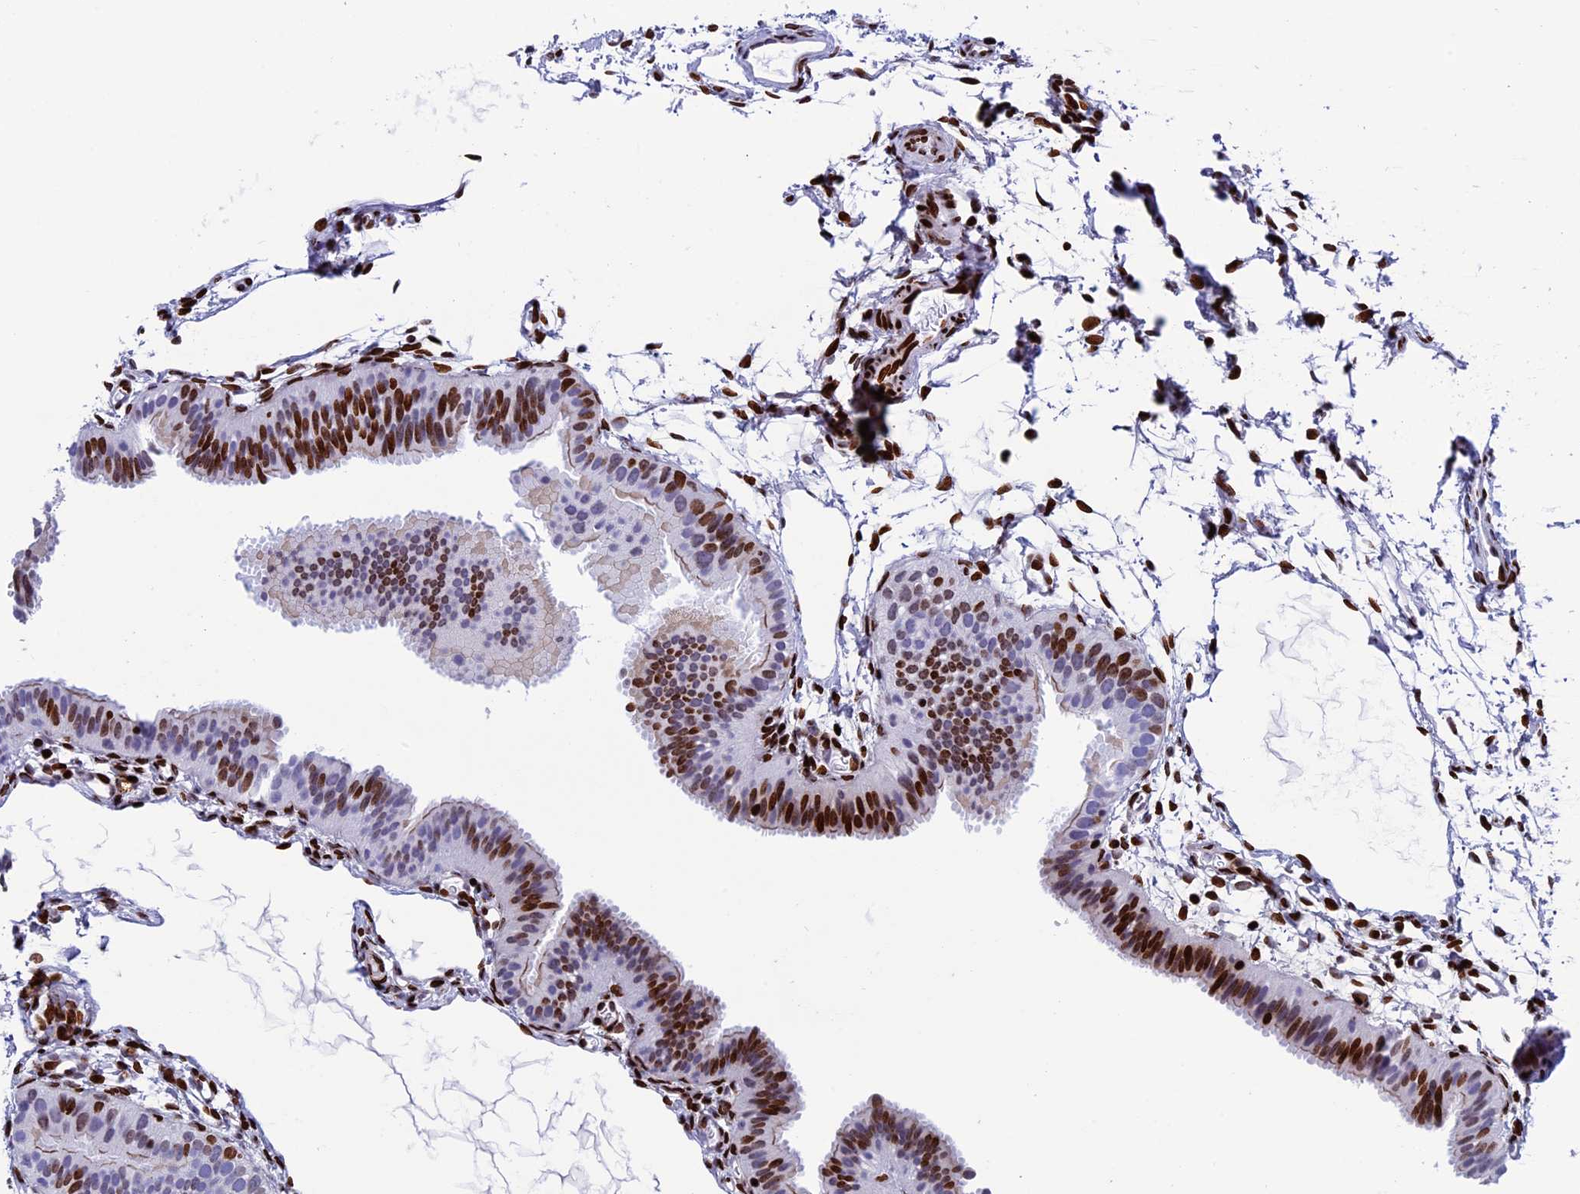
{"staining": {"intensity": "strong", "quantity": "25%-75%", "location": "nuclear"}, "tissue": "fallopian tube", "cell_type": "Glandular cells", "image_type": "normal", "snomed": [{"axis": "morphology", "description": "Normal tissue, NOS"}, {"axis": "topography", "description": "Fallopian tube"}], "caption": "About 25%-75% of glandular cells in normal fallopian tube demonstrate strong nuclear protein positivity as visualized by brown immunohistochemical staining.", "gene": "BTBD3", "patient": {"sex": "female", "age": 35}}